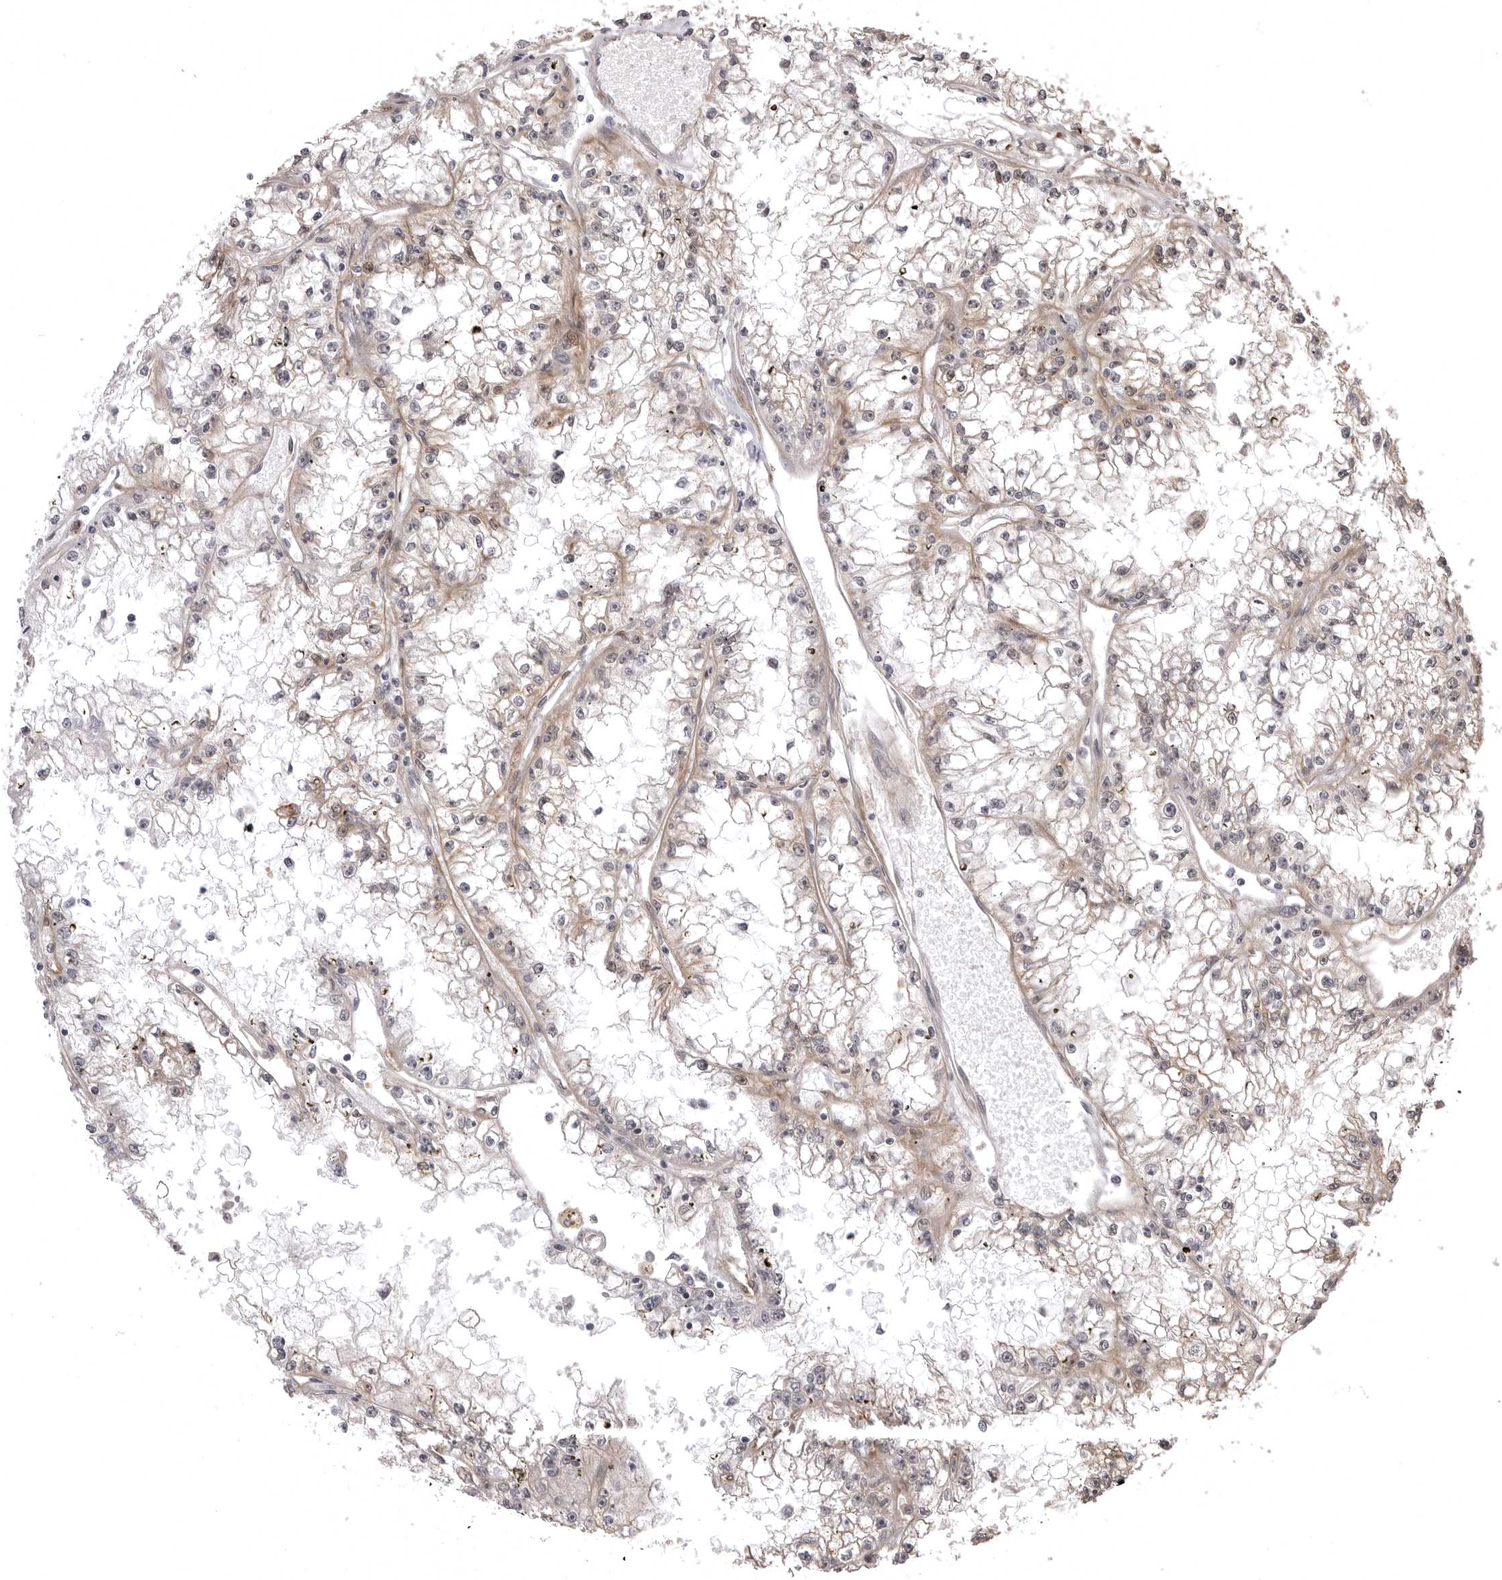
{"staining": {"intensity": "negative", "quantity": "none", "location": "none"}, "tissue": "renal cancer", "cell_type": "Tumor cells", "image_type": "cancer", "snomed": [{"axis": "morphology", "description": "Adenocarcinoma, NOS"}, {"axis": "topography", "description": "Kidney"}], "caption": "This micrograph is of renal adenocarcinoma stained with IHC to label a protein in brown with the nuclei are counter-stained blue. There is no positivity in tumor cells.", "gene": "SORBS1", "patient": {"sex": "male", "age": 56}}